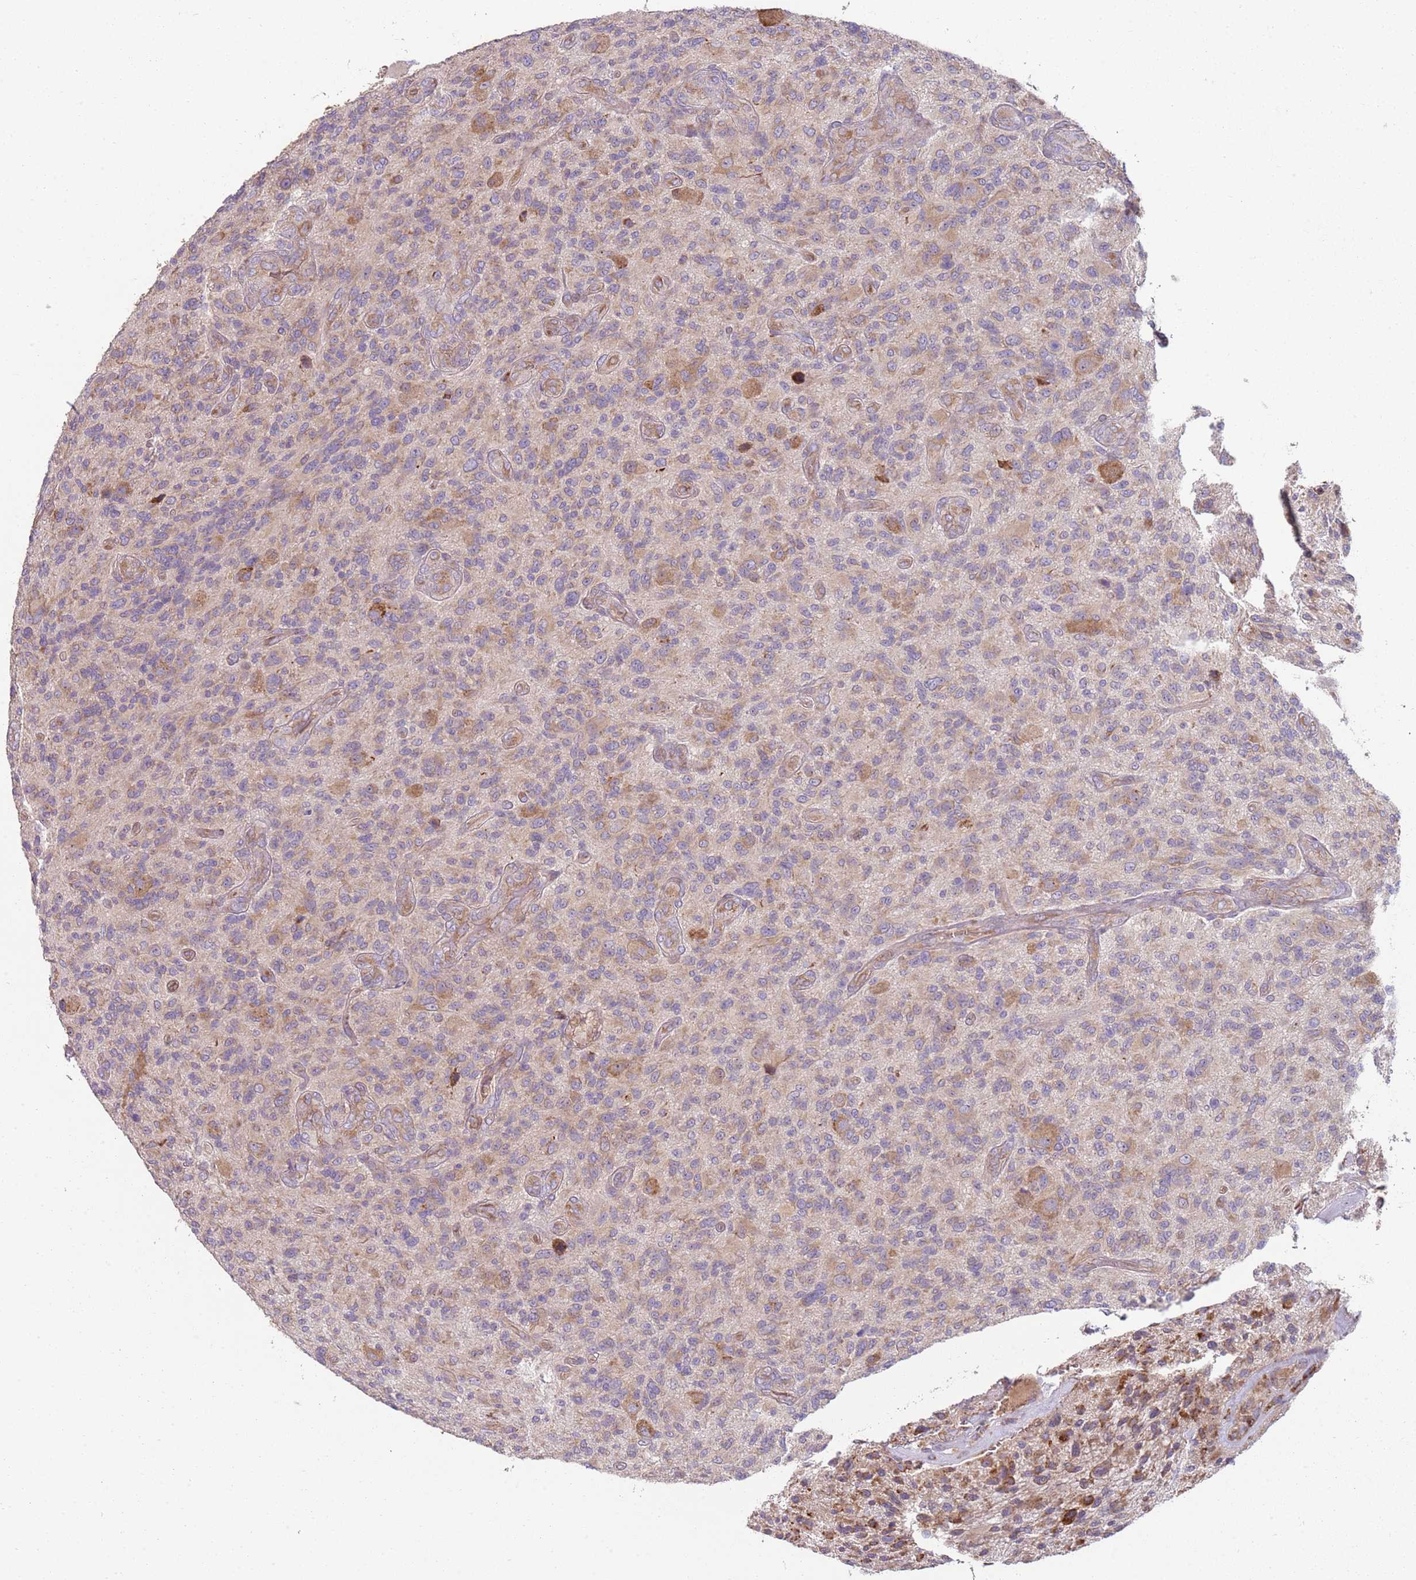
{"staining": {"intensity": "weak", "quantity": "25%-75%", "location": "cytoplasmic/membranous"}, "tissue": "glioma", "cell_type": "Tumor cells", "image_type": "cancer", "snomed": [{"axis": "morphology", "description": "Glioma, malignant, High grade"}, {"axis": "topography", "description": "Brain"}], "caption": "Weak cytoplasmic/membranous expression is present in about 25%-75% of tumor cells in malignant glioma (high-grade). The staining was performed using DAB, with brown indicating positive protein expression. Nuclei are stained blue with hematoxylin.", "gene": "SPATA2", "patient": {"sex": "male", "age": 47}}